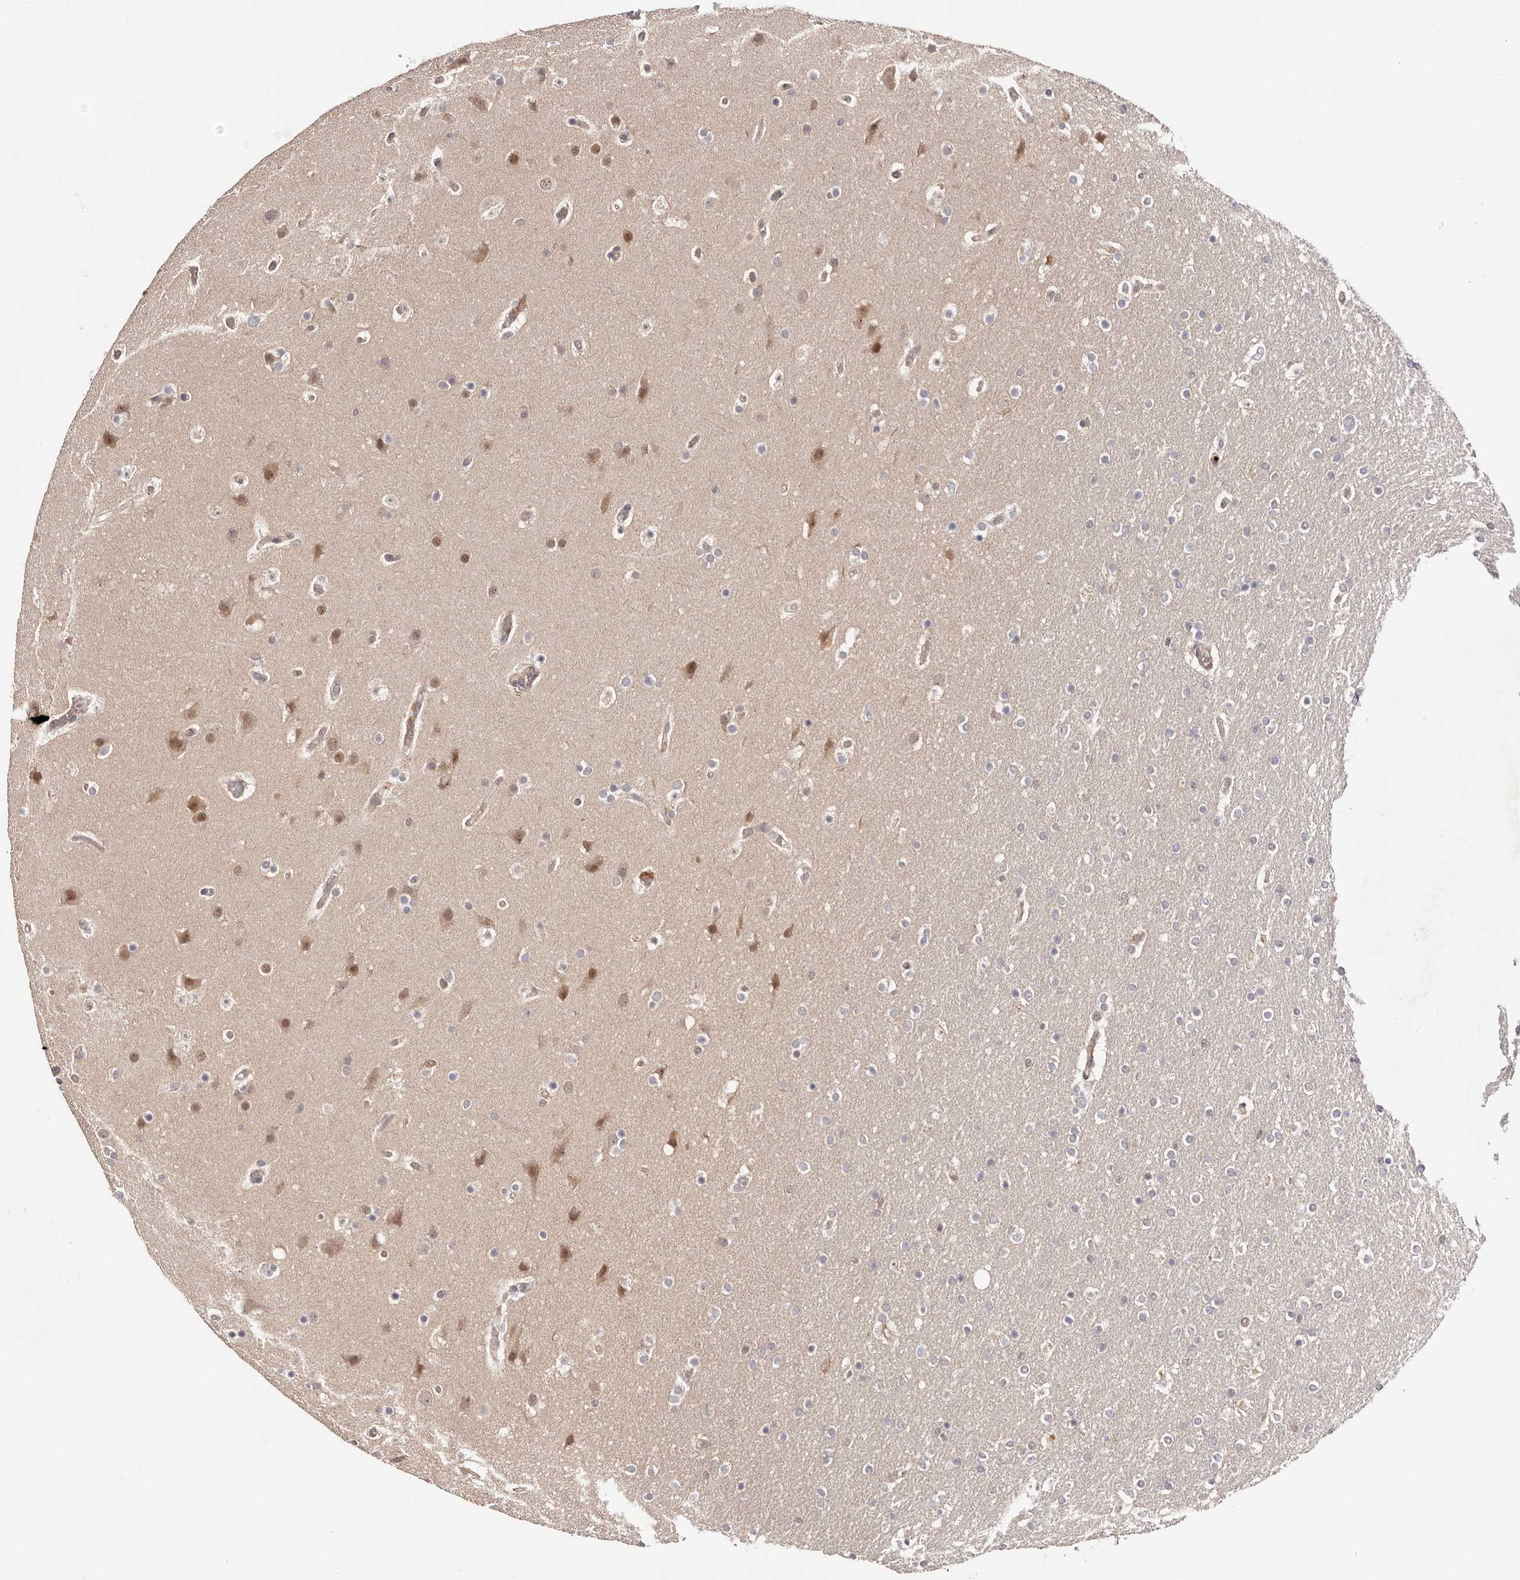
{"staining": {"intensity": "moderate", "quantity": "25%-75%", "location": "nuclear"}, "tissue": "glioma", "cell_type": "Tumor cells", "image_type": "cancer", "snomed": [{"axis": "morphology", "description": "Glioma, malignant, High grade"}, {"axis": "topography", "description": "Cerebral cortex"}], "caption": "Protein positivity by immunohistochemistry reveals moderate nuclear staining in approximately 25%-75% of tumor cells in malignant high-grade glioma.", "gene": "EGR3", "patient": {"sex": "female", "age": 36}}